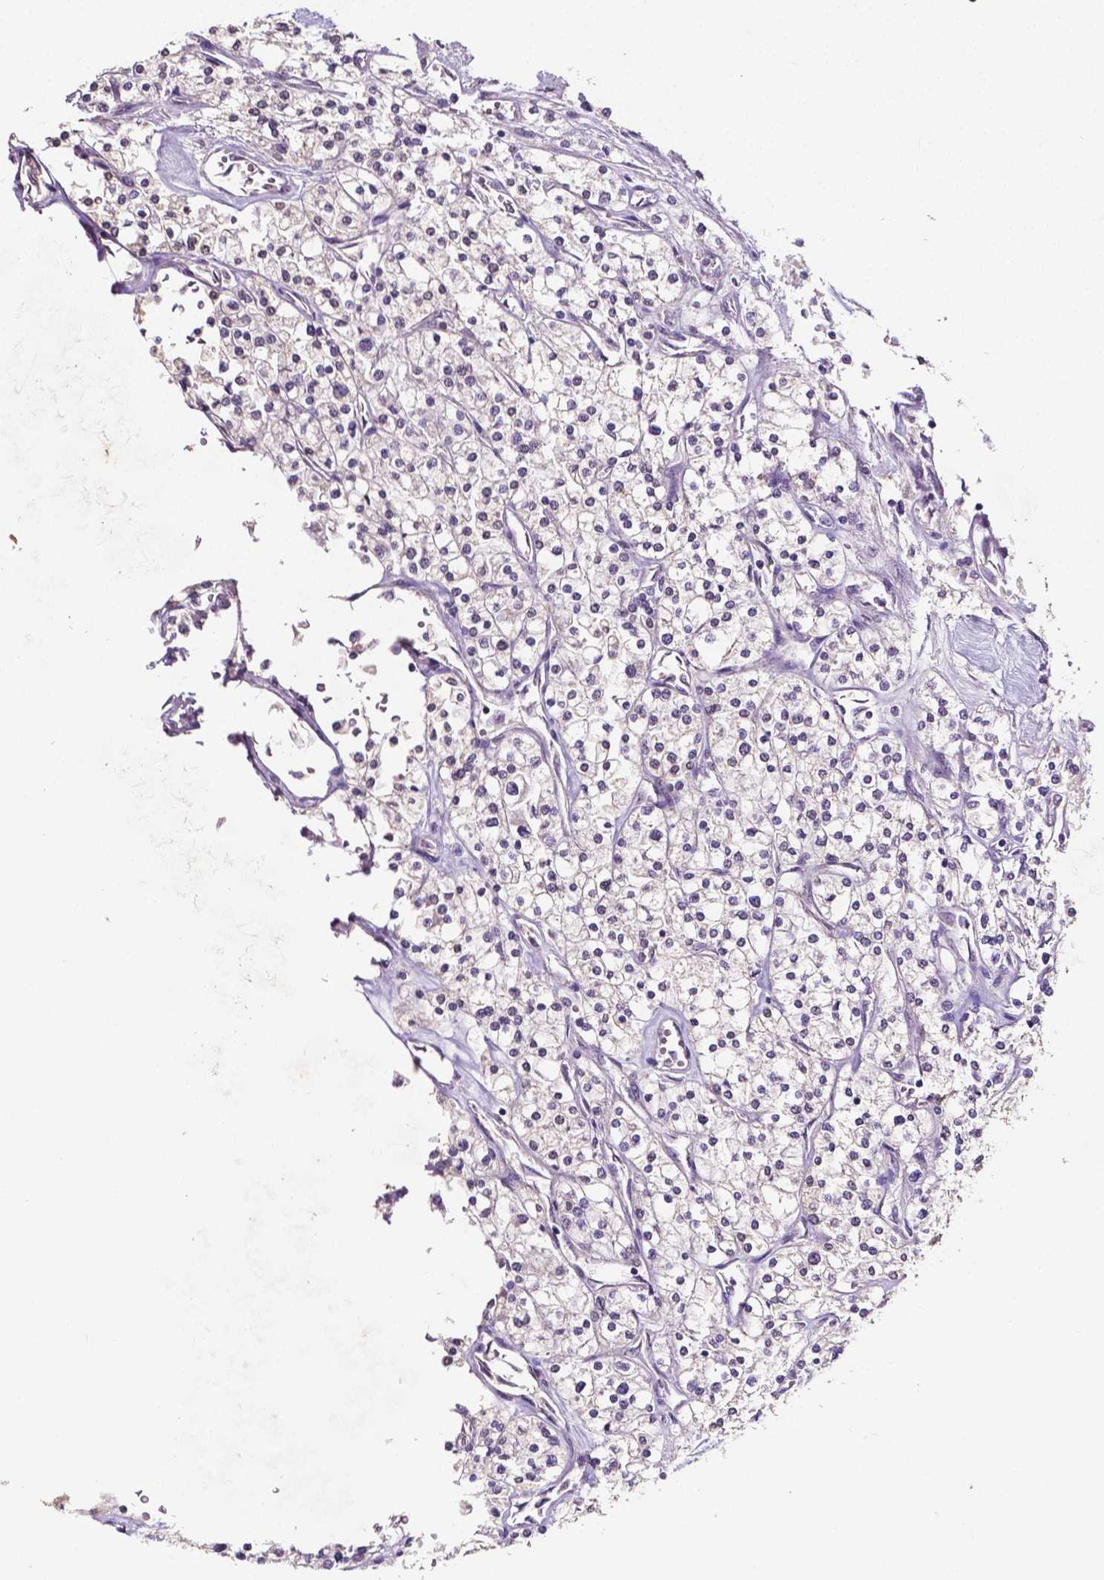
{"staining": {"intensity": "negative", "quantity": "none", "location": "none"}, "tissue": "renal cancer", "cell_type": "Tumor cells", "image_type": "cancer", "snomed": [{"axis": "morphology", "description": "Adenocarcinoma, NOS"}, {"axis": "topography", "description": "Kidney"}], "caption": "A high-resolution histopathology image shows immunohistochemistry staining of renal adenocarcinoma, which shows no significant staining in tumor cells.", "gene": "PSAT1", "patient": {"sex": "male", "age": 80}}